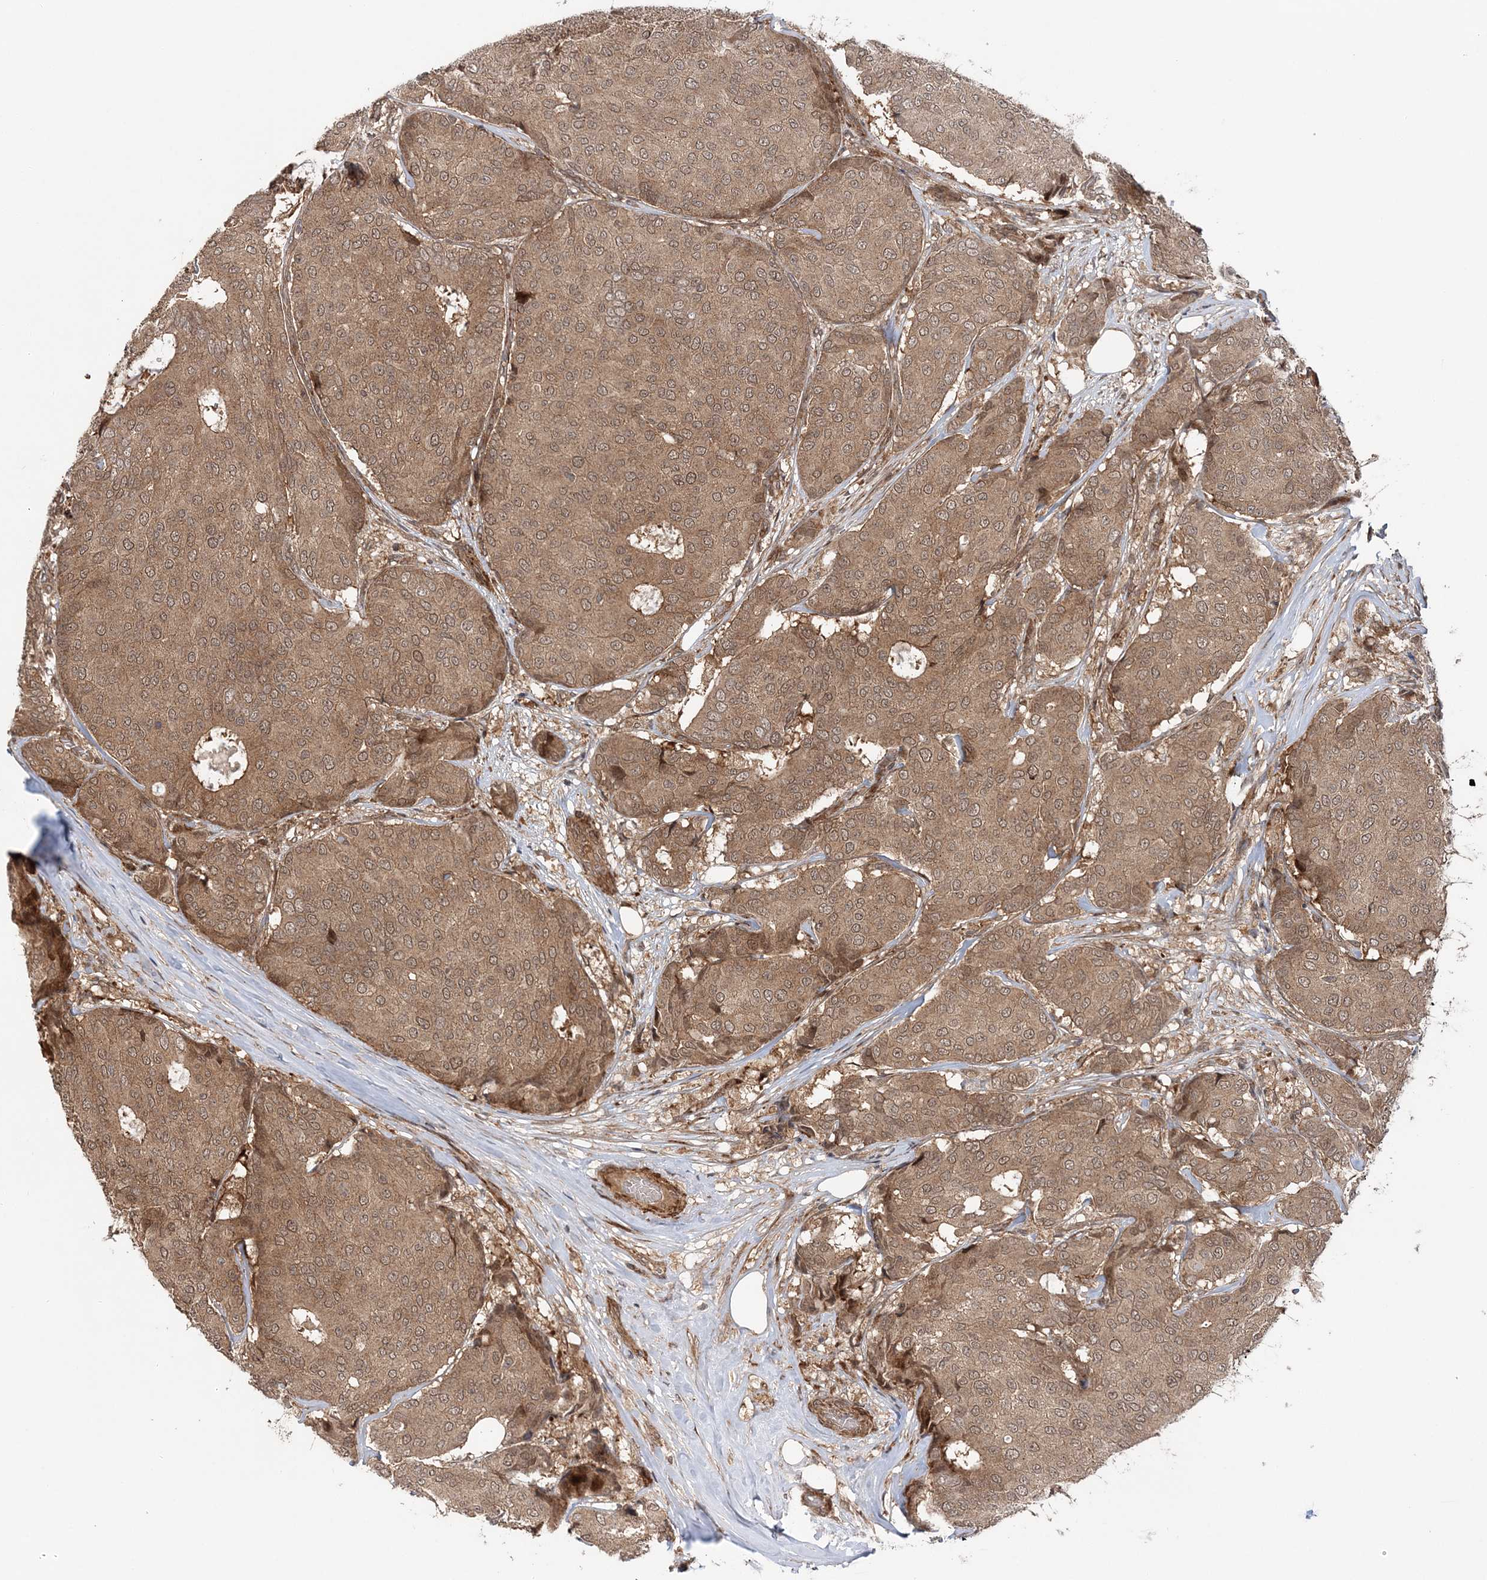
{"staining": {"intensity": "moderate", "quantity": ">75%", "location": "cytoplasmic/membranous,nuclear"}, "tissue": "breast cancer", "cell_type": "Tumor cells", "image_type": "cancer", "snomed": [{"axis": "morphology", "description": "Duct carcinoma"}, {"axis": "topography", "description": "Breast"}], "caption": "This is a micrograph of IHC staining of breast invasive ductal carcinoma, which shows moderate staining in the cytoplasmic/membranous and nuclear of tumor cells.", "gene": "UBTD2", "patient": {"sex": "female", "age": 75}}